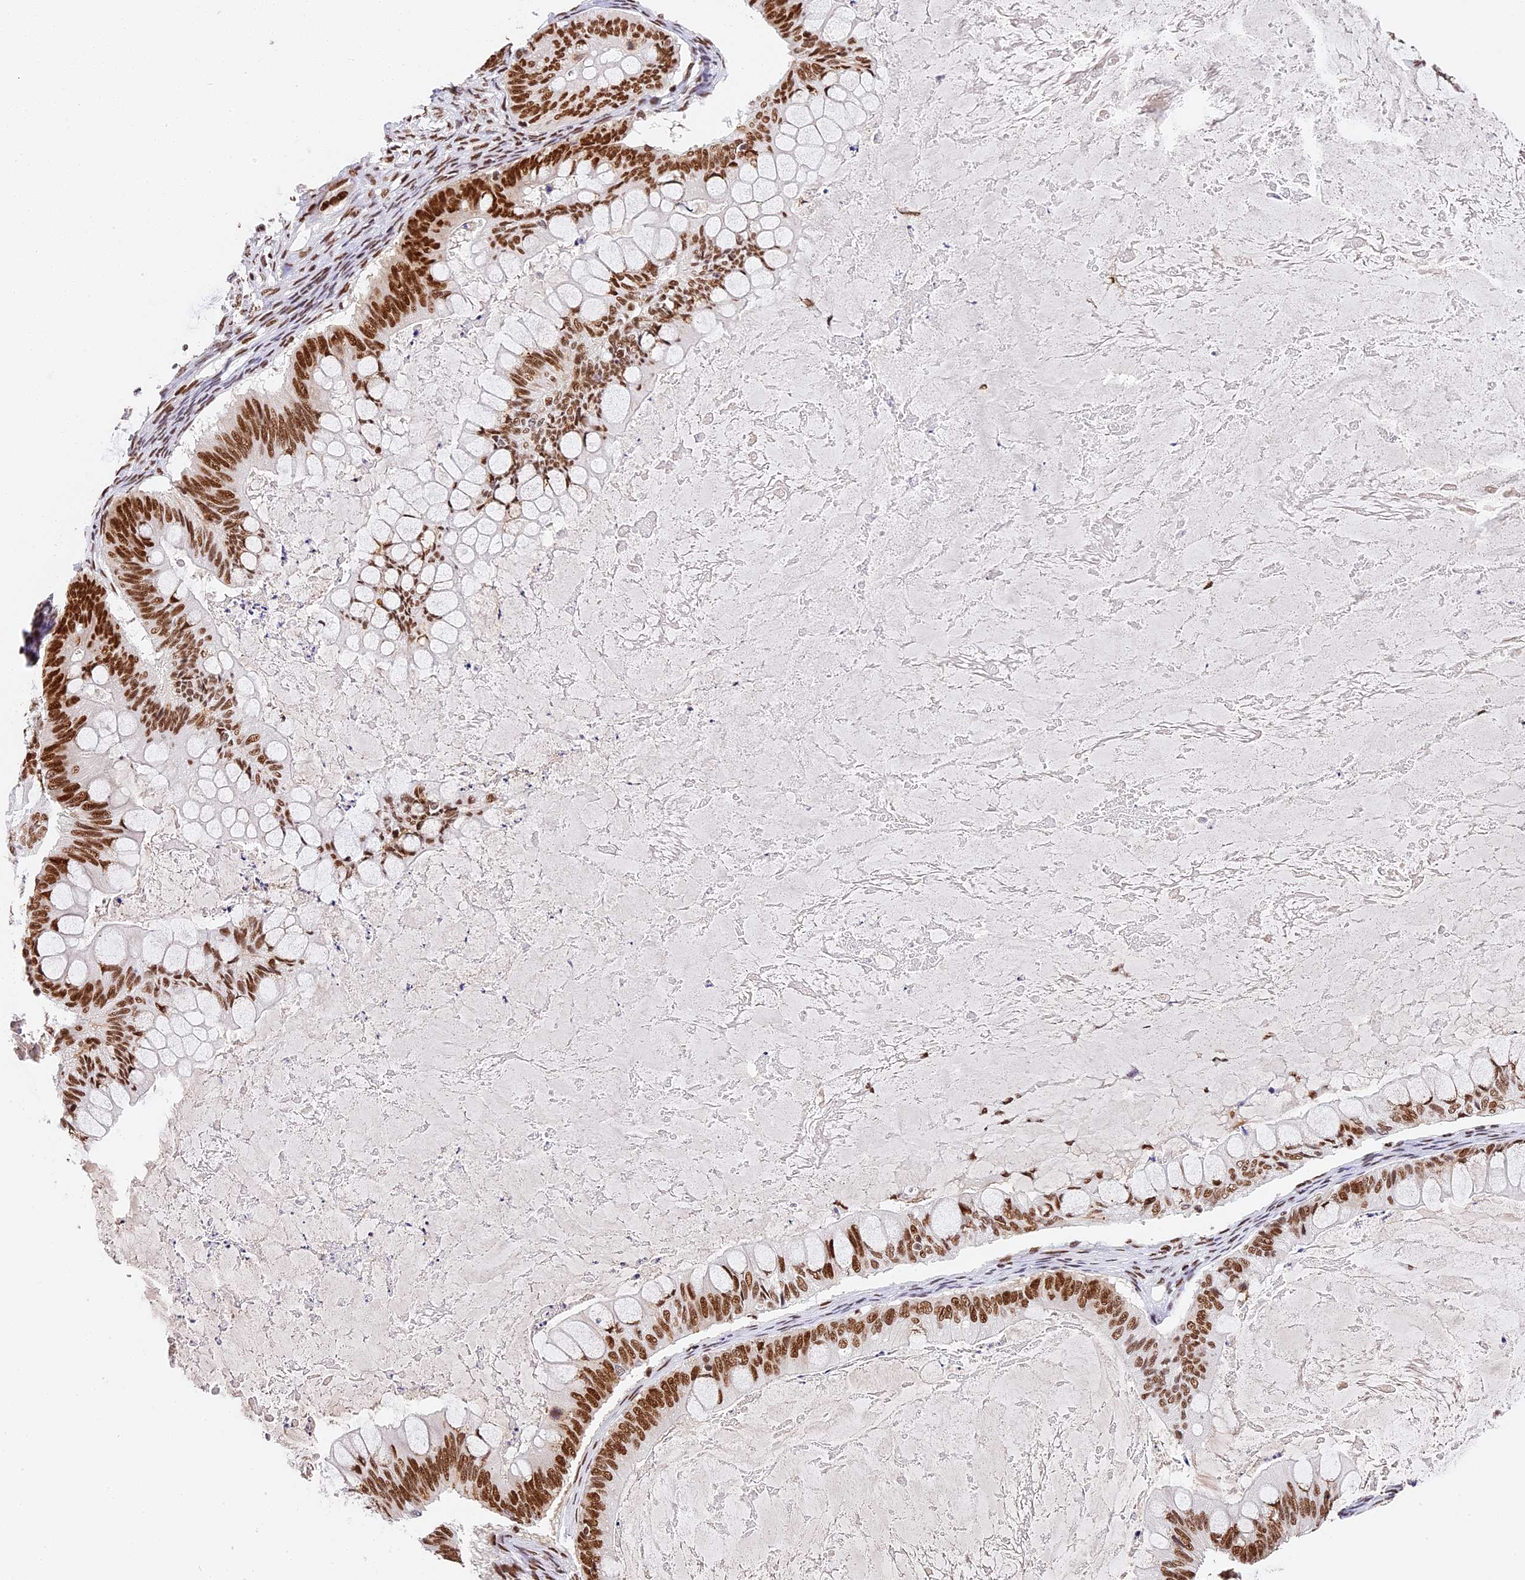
{"staining": {"intensity": "strong", "quantity": ">75%", "location": "nuclear"}, "tissue": "ovarian cancer", "cell_type": "Tumor cells", "image_type": "cancer", "snomed": [{"axis": "morphology", "description": "Cystadenocarcinoma, mucinous, NOS"}, {"axis": "topography", "description": "Ovary"}], "caption": "Tumor cells reveal strong nuclear expression in approximately >75% of cells in ovarian cancer (mucinous cystadenocarcinoma).", "gene": "SBNO1", "patient": {"sex": "female", "age": 61}}